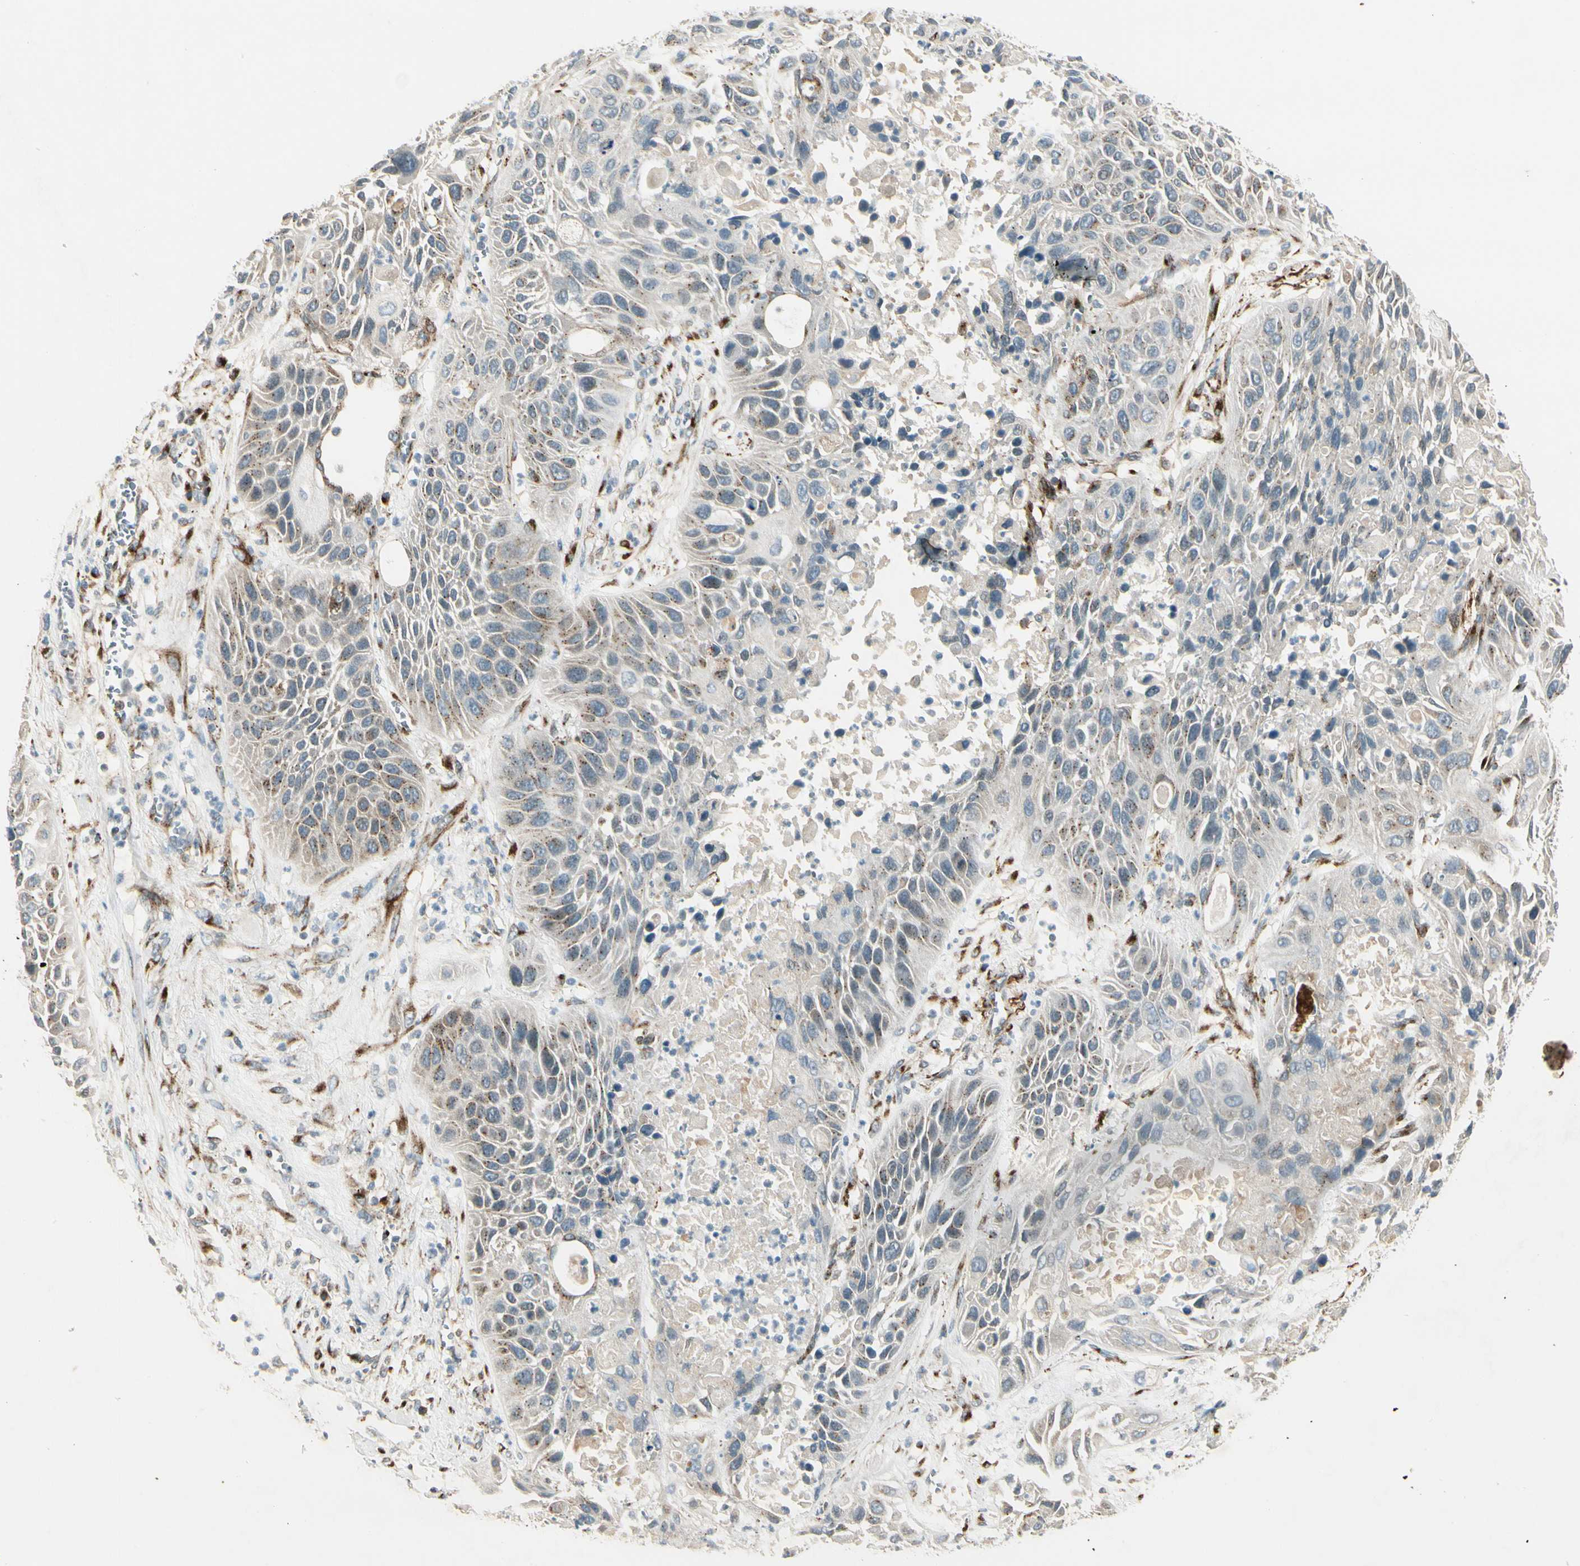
{"staining": {"intensity": "weak", "quantity": ">75%", "location": "cytoplasmic/membranous"}, "tissue": "lung cancer", "cell_type": "Tumor cells", "image_type": "cancer", "snomed": [{"axis": "morphology", "description": "Squamous cell carcinoma, NOS"}, {"axis": "topography", "description": "Lung"}], "caption": "IHC micrograph of neoplastic tissue: human lung cancer (squamous cell carcinoma) stained using IHC shows low levels of weak protein expression localized specifically in the cytoplasmic/membranous of tumor cells, appearing as a cytoplasmic/membranous brown color.", "gene": "MANSC1", "patient": {"sex": "female", "age": 76}}